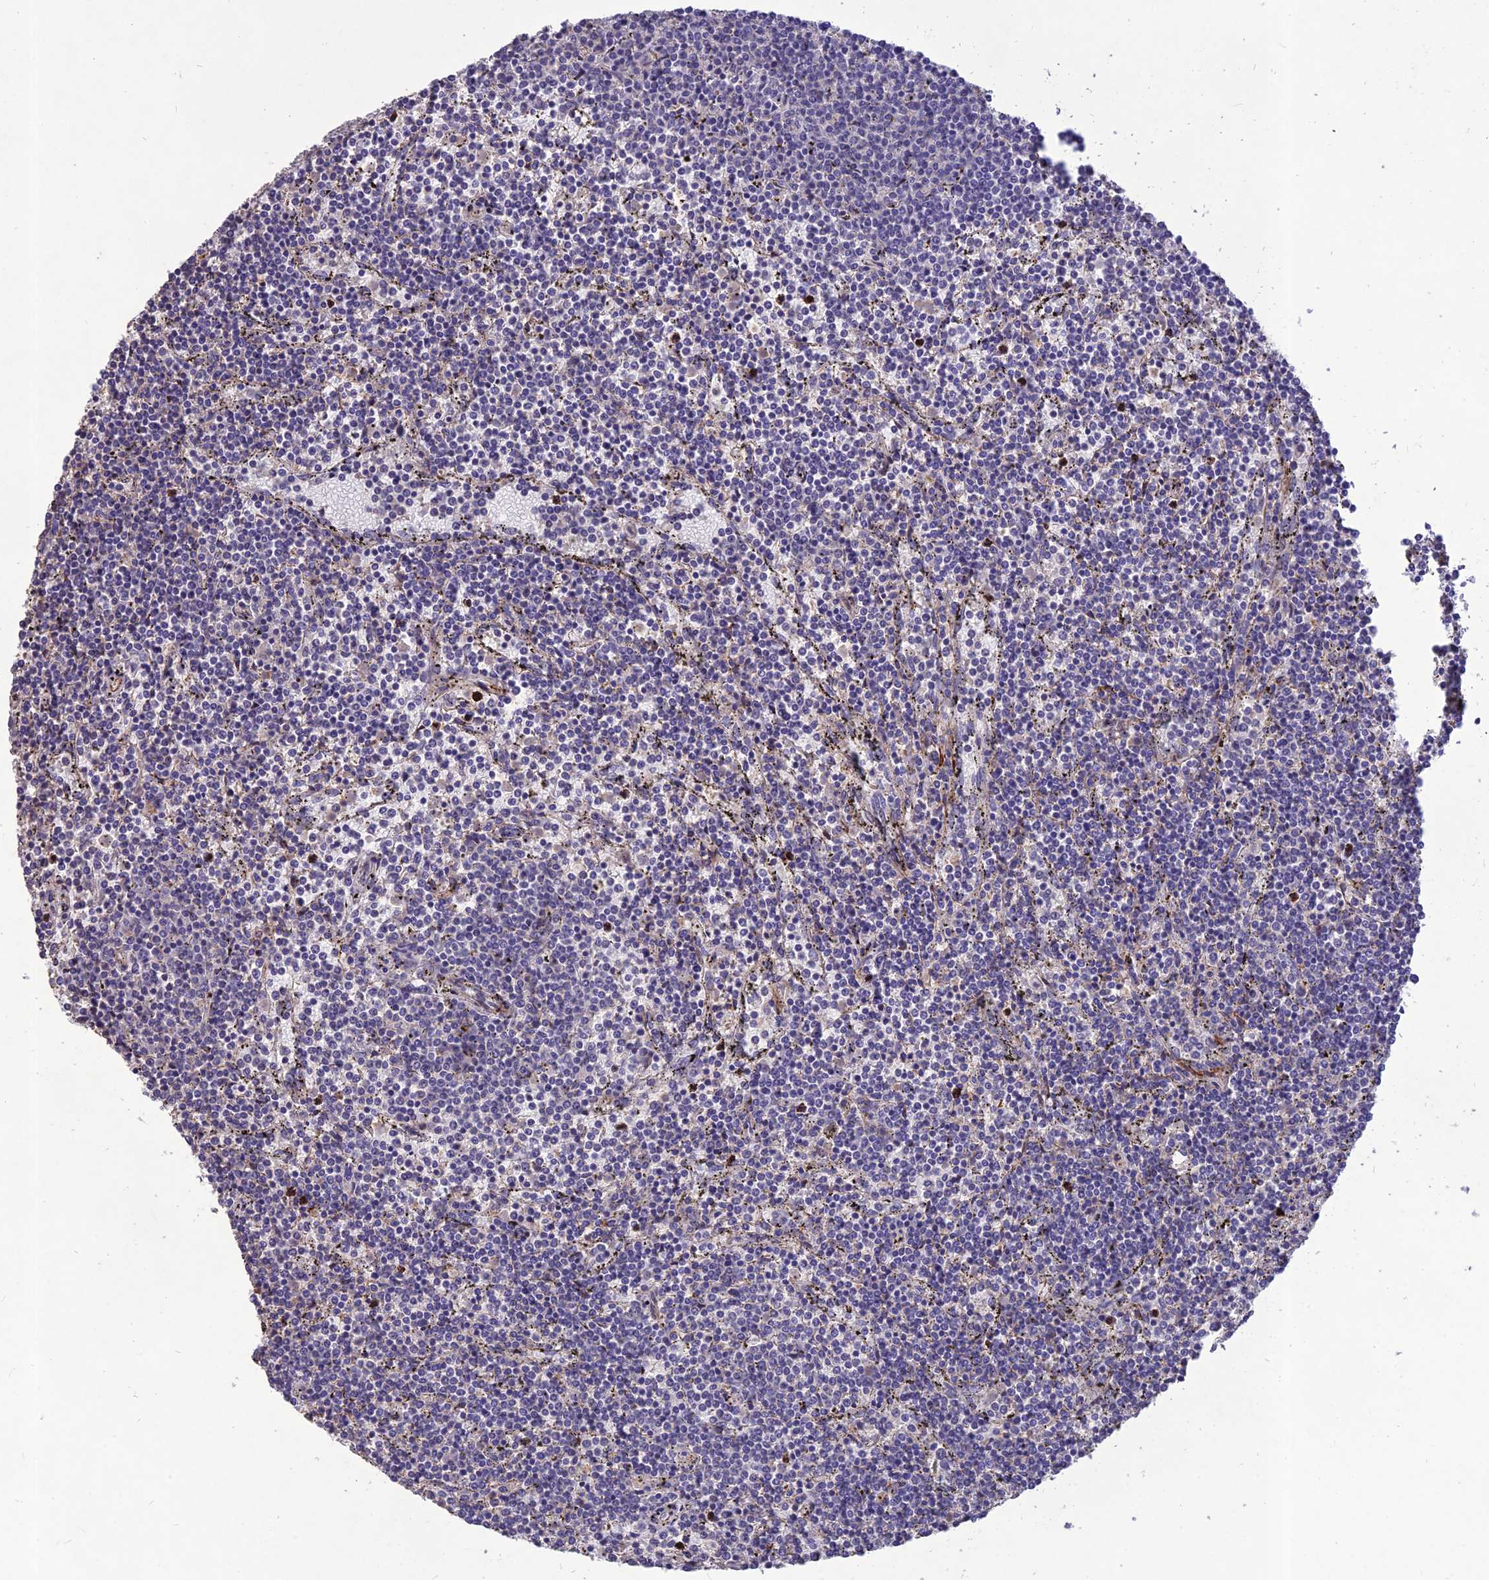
{"staining": {"intensity": "negative", "quantity": "none", "location": "none"}, "tissue": "lymphoma", "cell_type": "Tumor cells", "image_type": "cancer", "snomed": [{"axis": "morphology", "description": "Malignant lymphoma, non-Hodgkin's type, Low grade"}, {"axis": "topography", "description": "Spleen"}], "caption": "DAB immunohistochemical staining of low-grade malignant lymphoma, non-Hodgkin's type shows no significant staining in tumor cells.", "gene": "CLUH", "patient": {"sex": "female", "age": 50}}